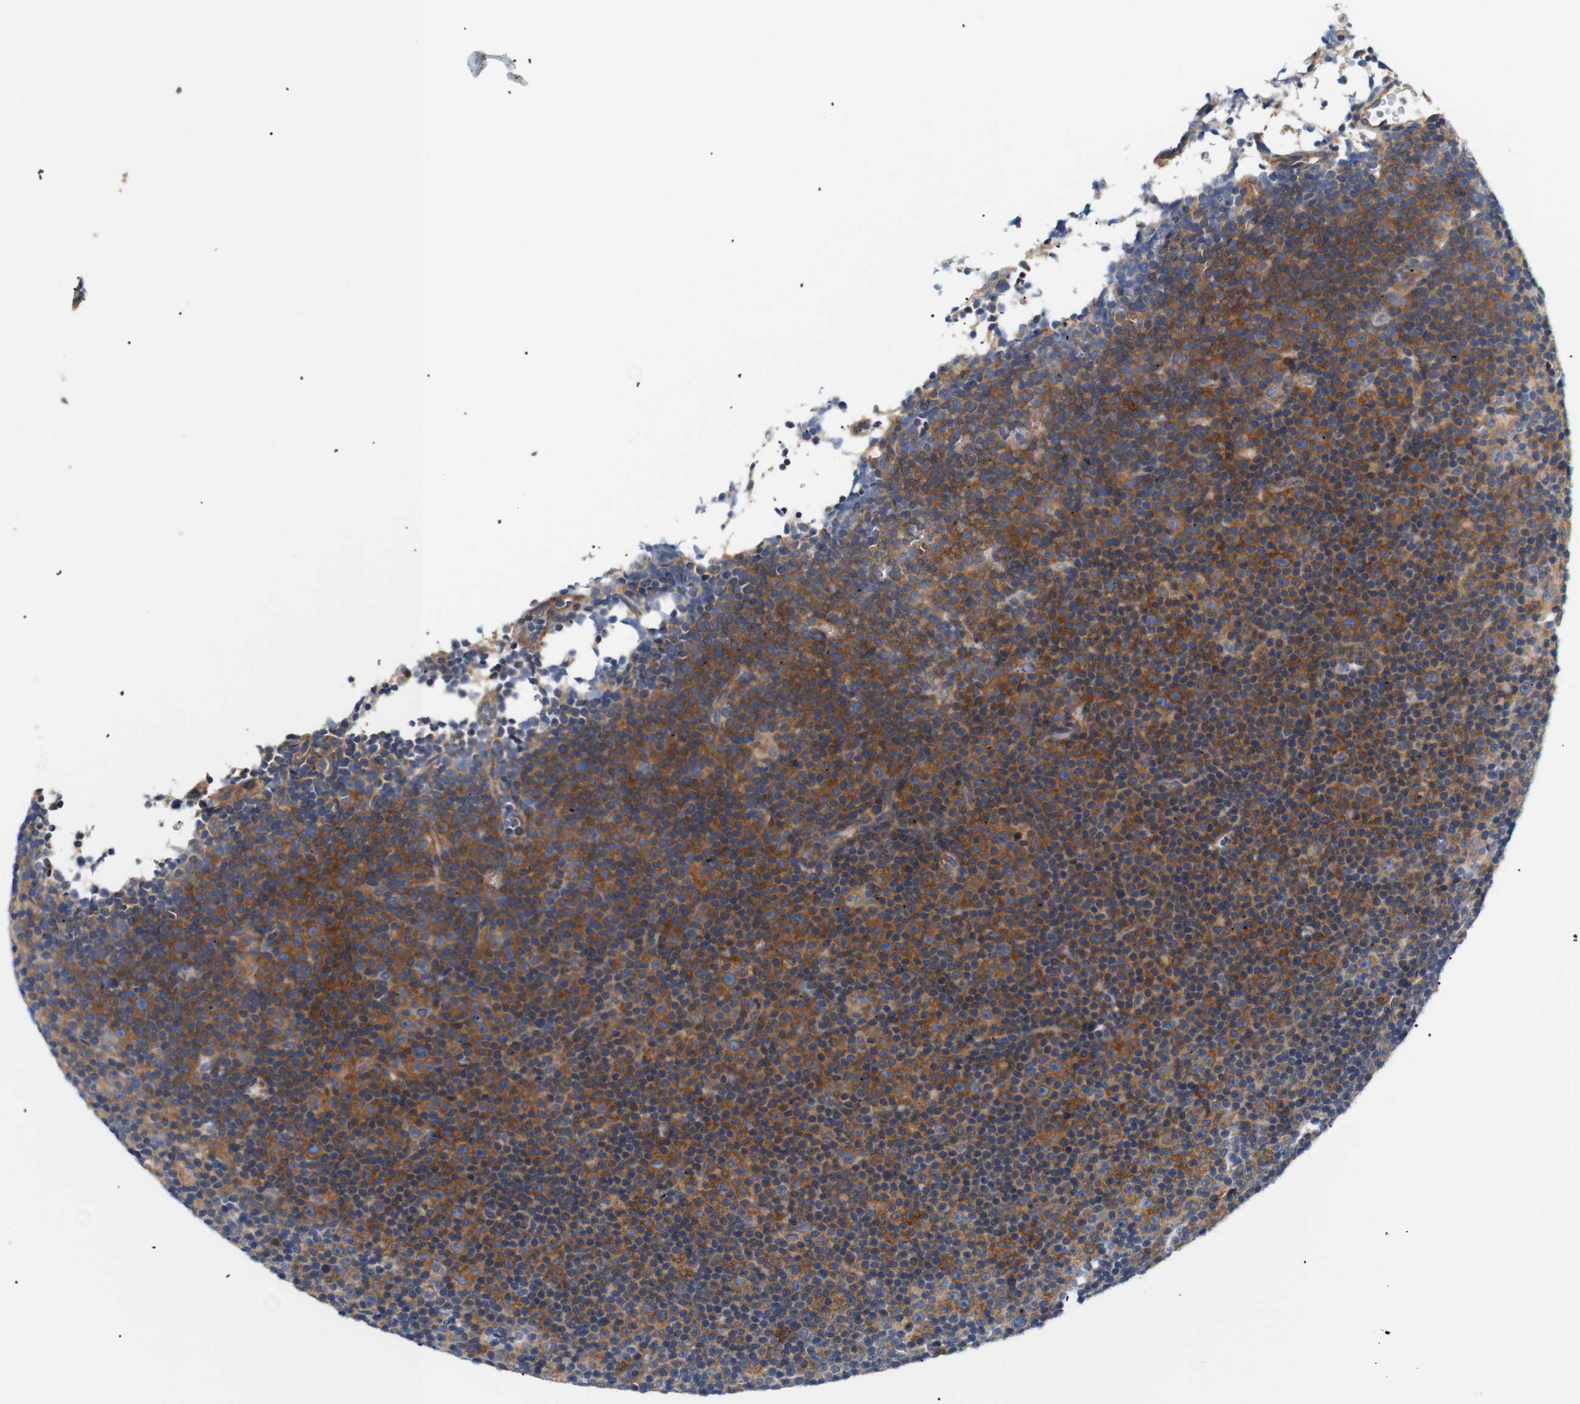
{"staining": {"intensity": "strong", "quantity": ">75%", "location": "cytoplasmic/membranous"}, "tissue": "lymphoma", "cell_type": "Tumor cells", "image_type": "cancer", "snomed": [{"axis": "morphology", "description": "Malignant lymphoma, non-Hodgkin's type, Low grade"}, {"axis": "topography", "description": "Lymph node"}], "caption": "Human low-grade malignant lymphoma, non-Hodgkin's type stained with a brown dye shows strong cytoplasmic/membranous positive expression in about >75% of tumor cells.", "gene": "TRIM5", "patient": {"sex": "female", "age": 67}}